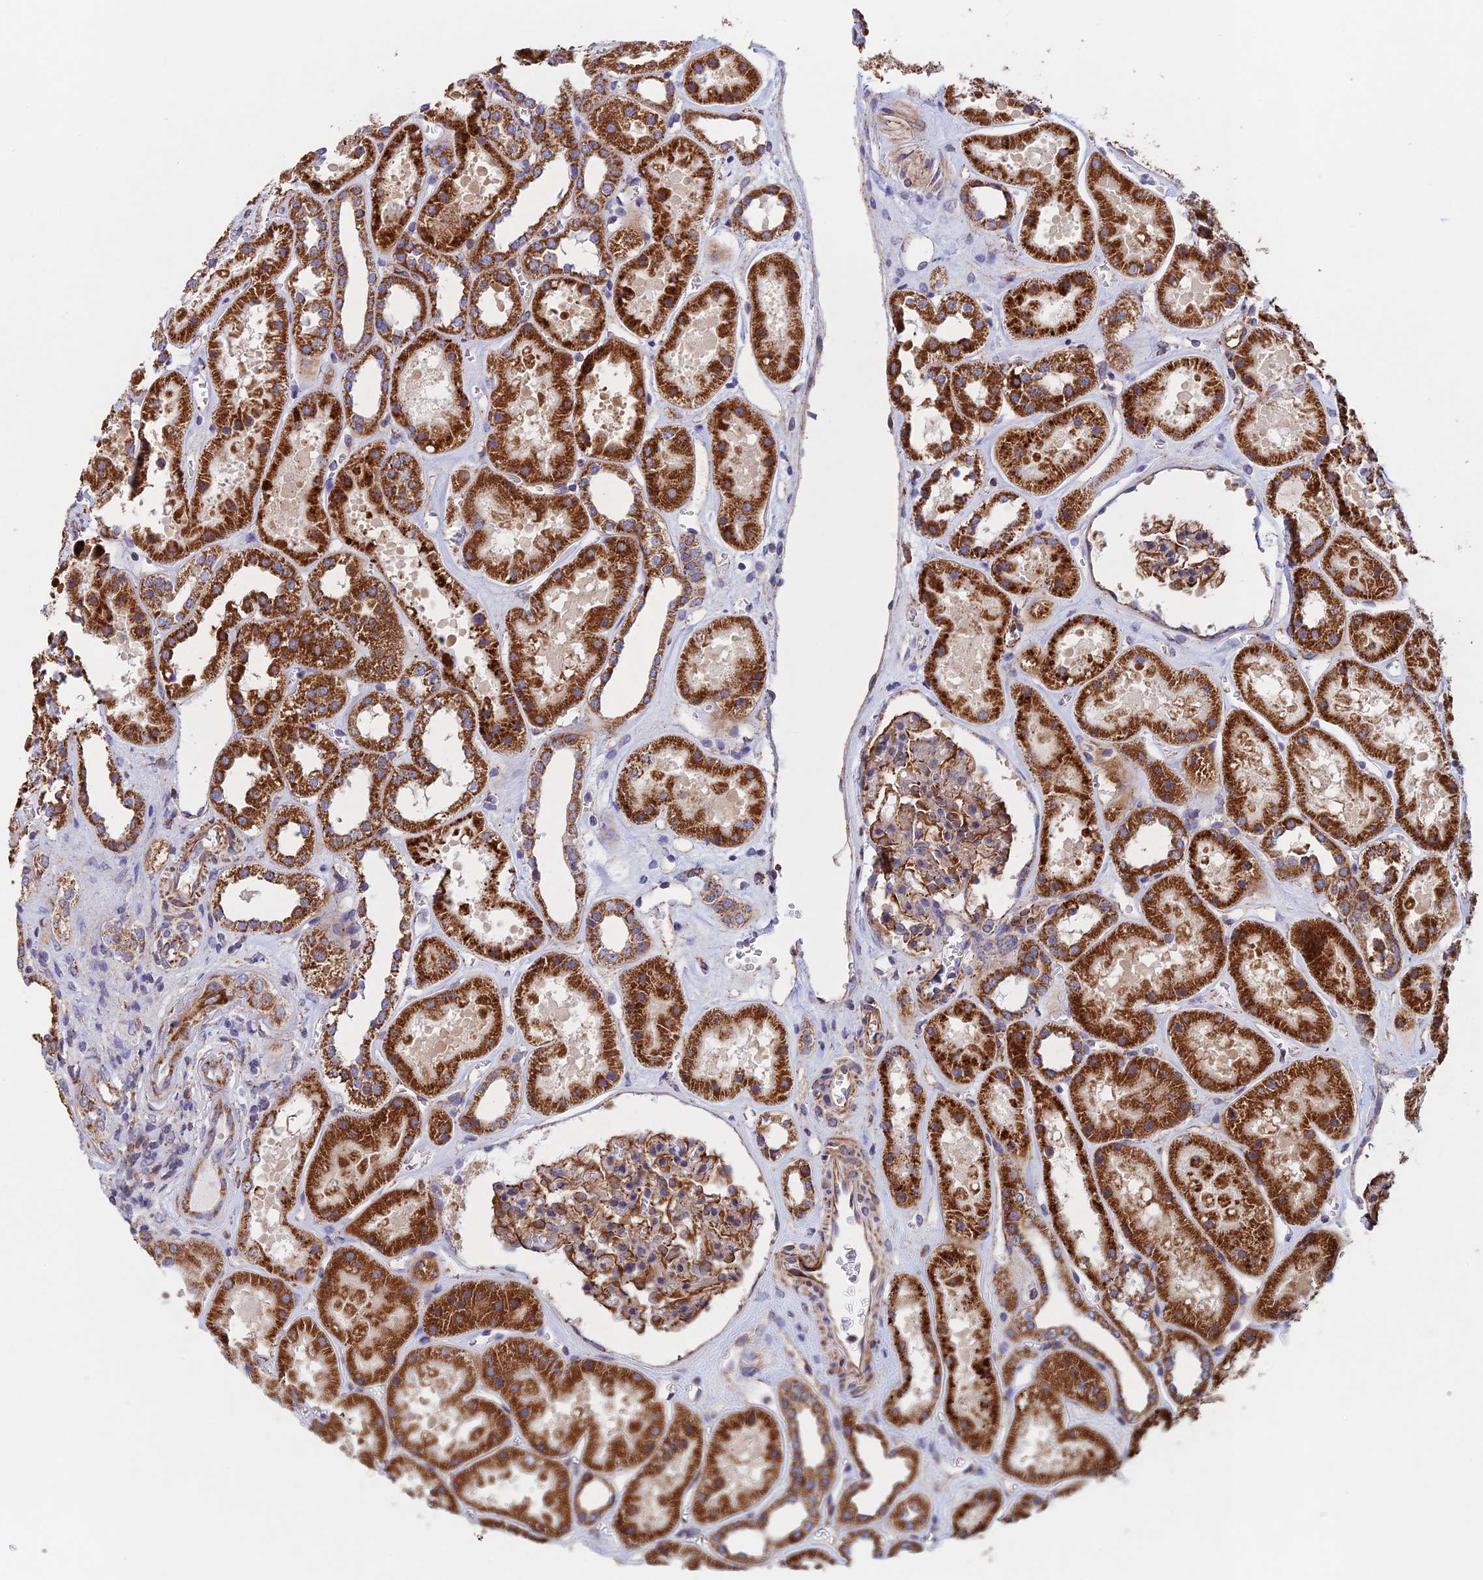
{"staining": {"intensity": "strong", "quantity": ">75%", "location": "cytoplasmic/membranous"}, "tissue": "kidney", "cell_type": "Cells in glomeruli", "image_type": "normal", "snomed": [{"axis": "morphology", "description": "Normal tissue, NOS"}, {"axis": "topography", "description": "Kidney"}], "caption": "The micrograph exhibits staining of benign kidney, revealing strong cytoplasmic/membranous protein positivity (brown color) within cells in glomeruli. The protein of interest is shown in brown color, while the nuclei are stained blue.", "gene": "MRPL1", "patient": {"sex": "female", "age": 41}}